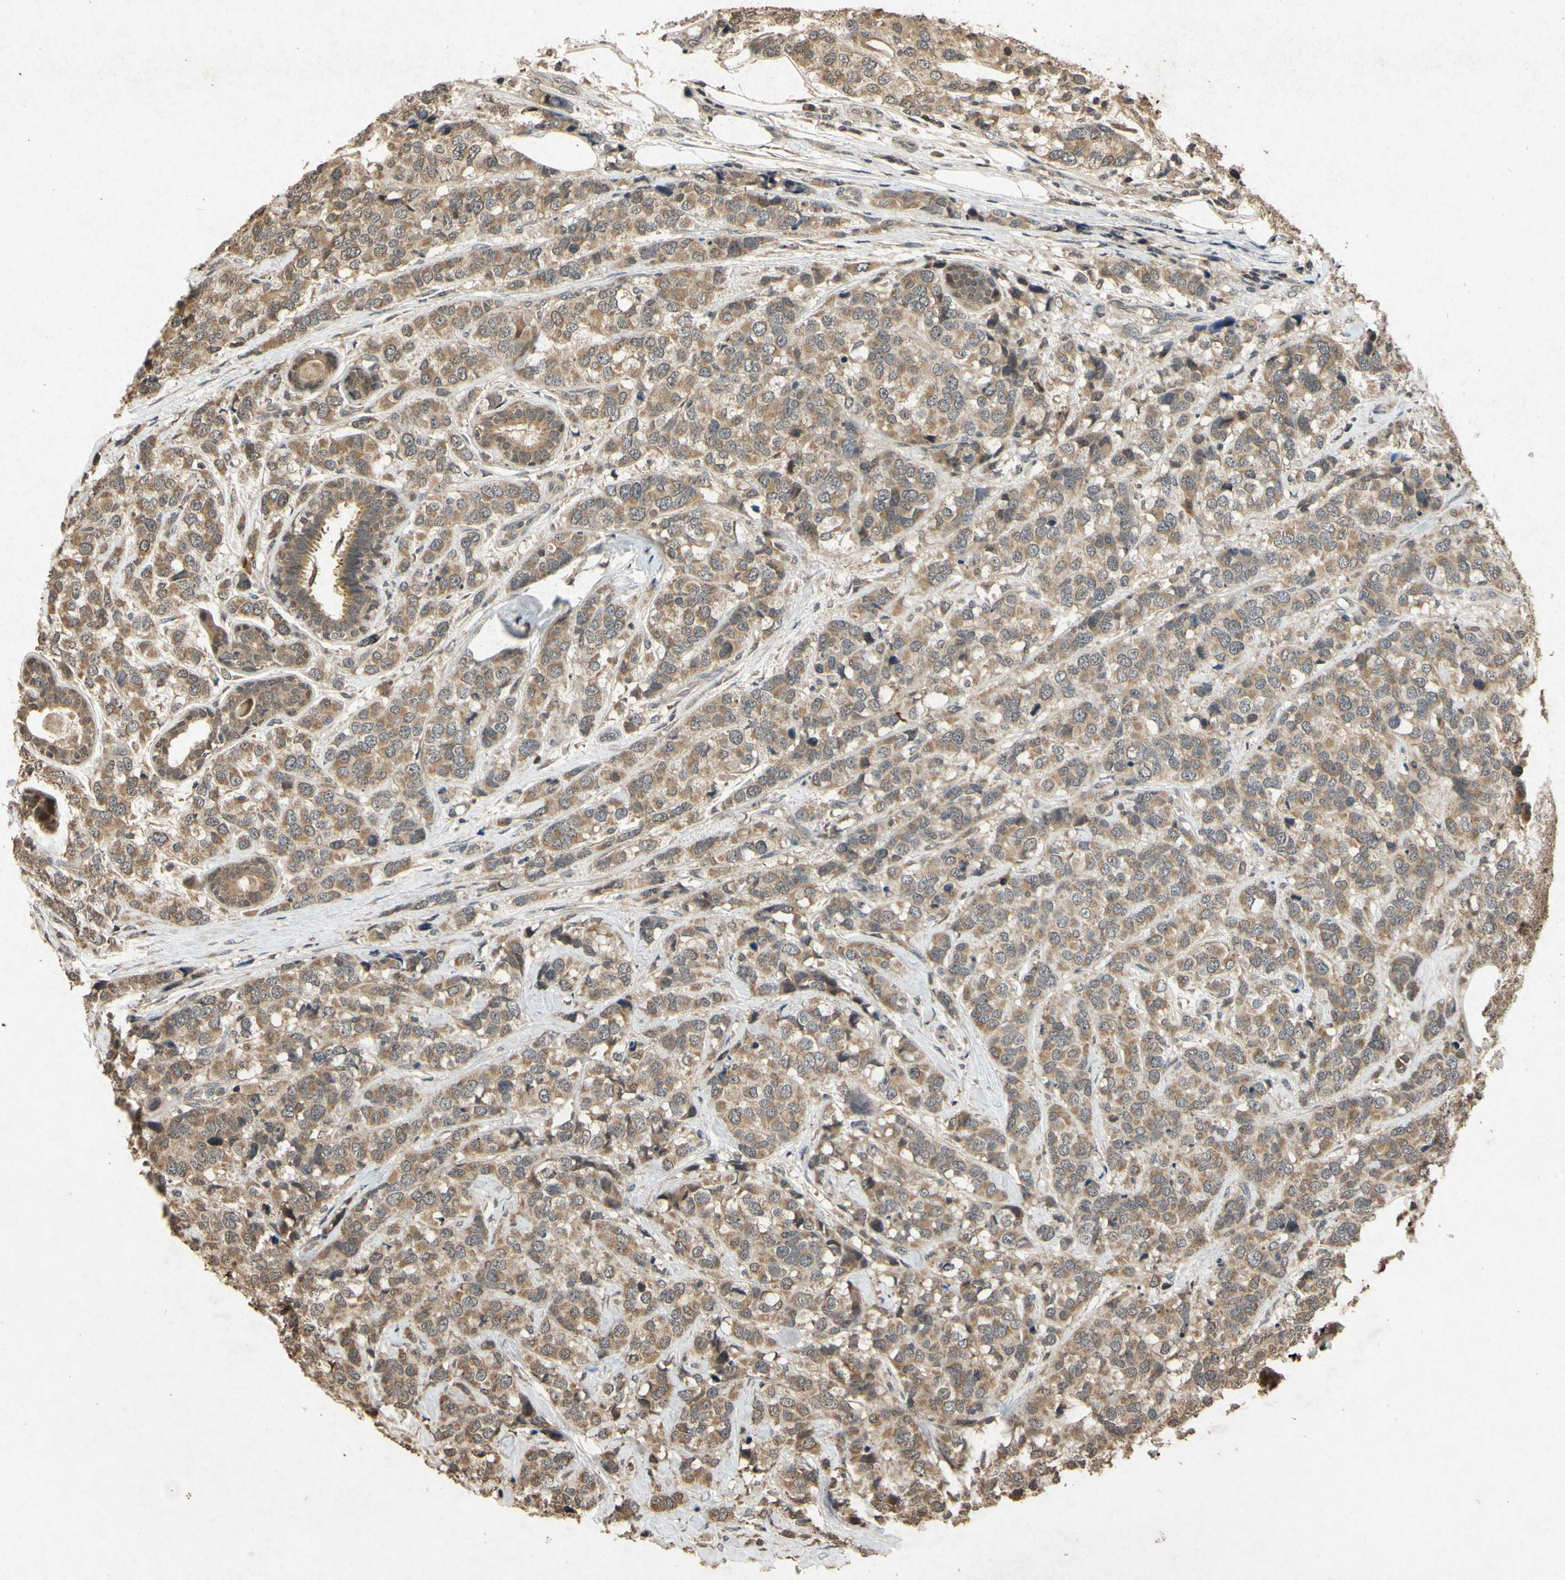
{"staining": {"intensity": "moderate", "quantity": ">75%", "location": "cytoplasmic/membranous"}, "tissue": "breast cancer", "cell_type": "Tumor cells", "image_type": "cancer", "snomed": [{"axis": "morphology", "description": "Lobular carcinoma"}, {"axis": "topography", "description": "Breast"}], "caption": "Breast cancer stained with immunohistochemistry (IHC) demonstrates moderate cytoplasmic/membranous positivity in about >75% of tumor cells. The protein is shown in brown color, while the nuclei are stained blue.", "gene": "ATP6V1H", "patient": {"sex": "female", "age": 59}}